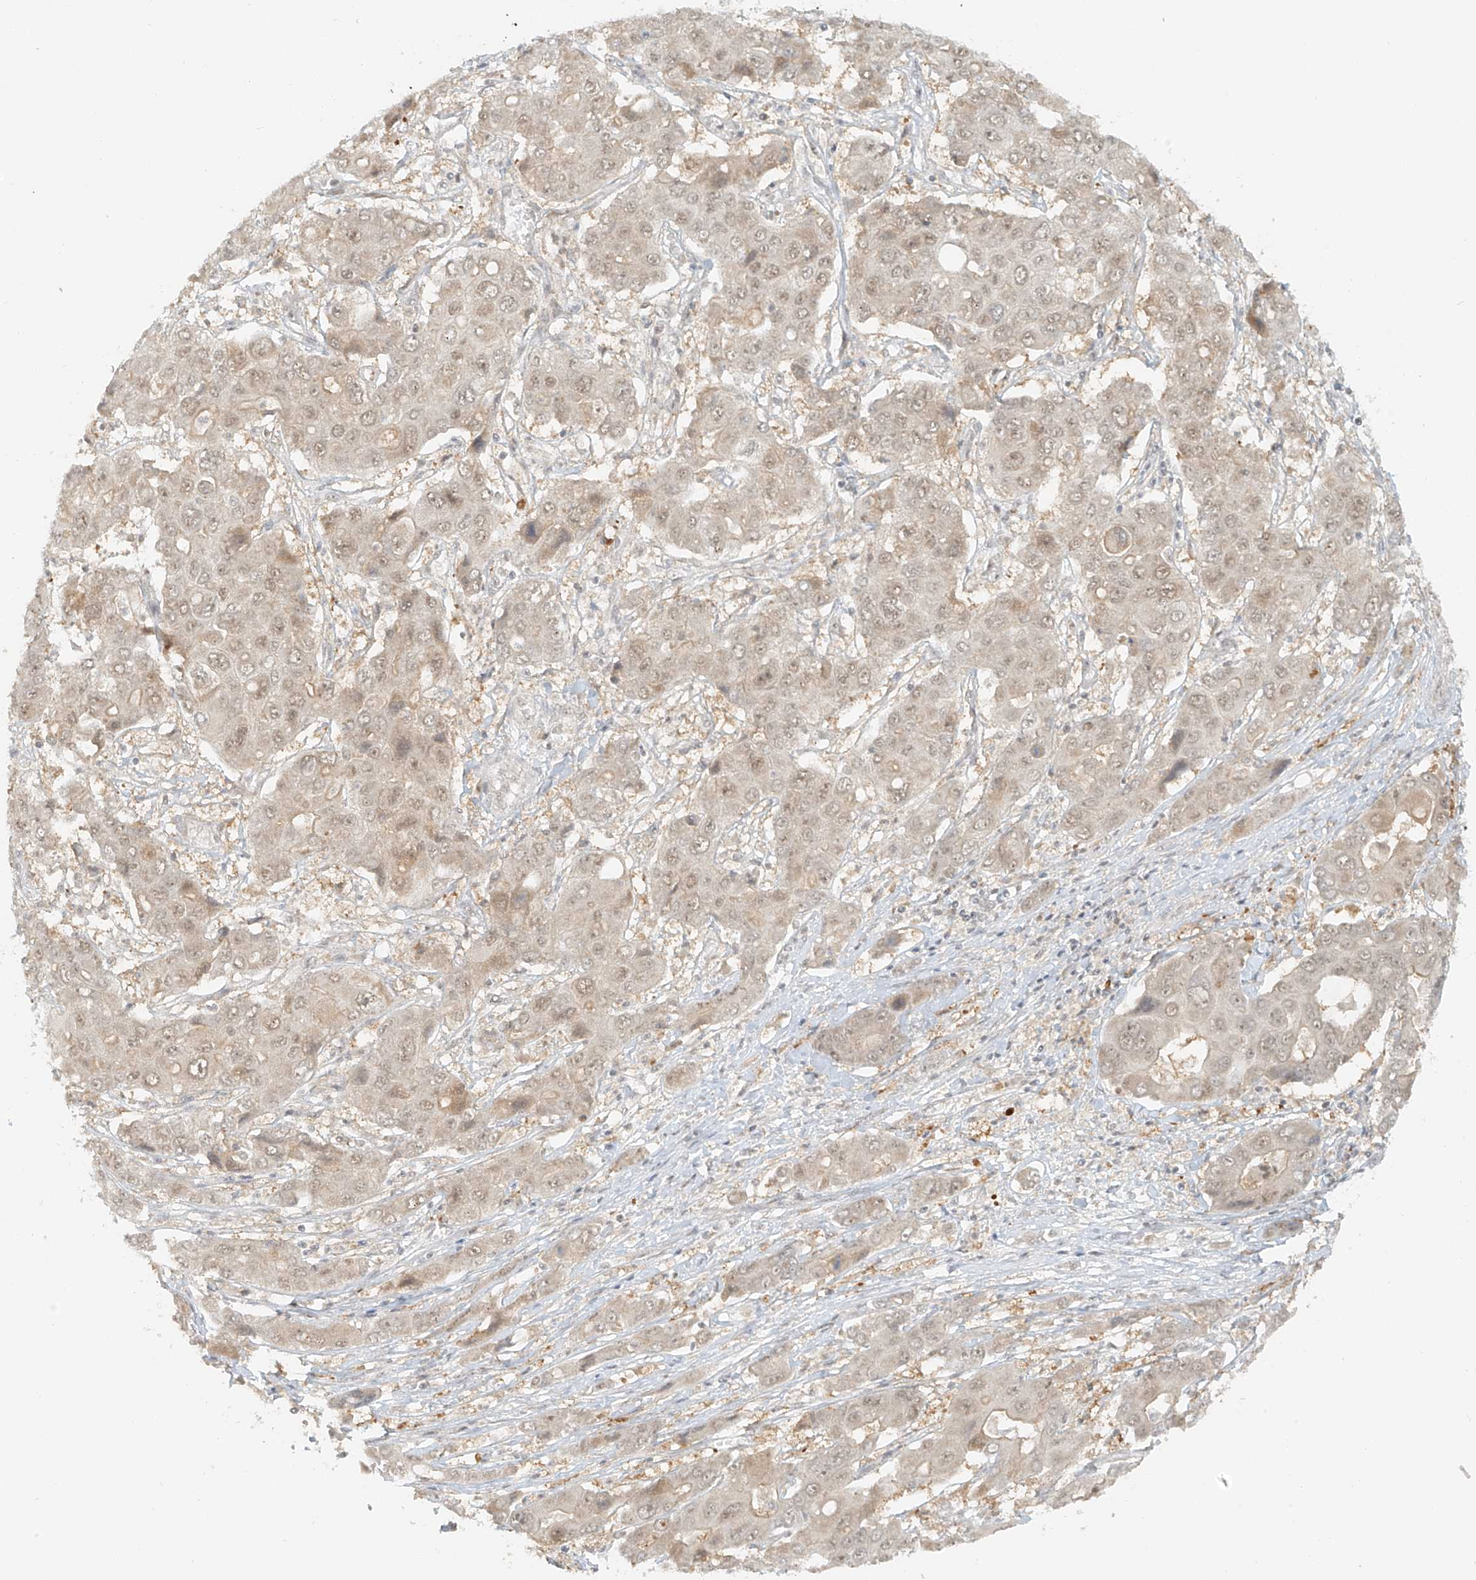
{"staining": {"intensity": "weak", "quantity": ">75%", "location": "cytoplasmic/membranous,nuclear"}, "tissue": "liver cancer", "cell_type": "Tumor cells", "image_type": "cancer", "snomed": [{"axis": "morphology", "description": "Cholangiocarcinoma"}, {"axis": "topography", "description": "Liver"}], "caption": "Weak cytoplasmic/membranous and nuclear expression is present in approximately >75% of tumor cells in liver cancer.", "gene": "MIPEP", "patient": {"sex": "male", "age": 67}}